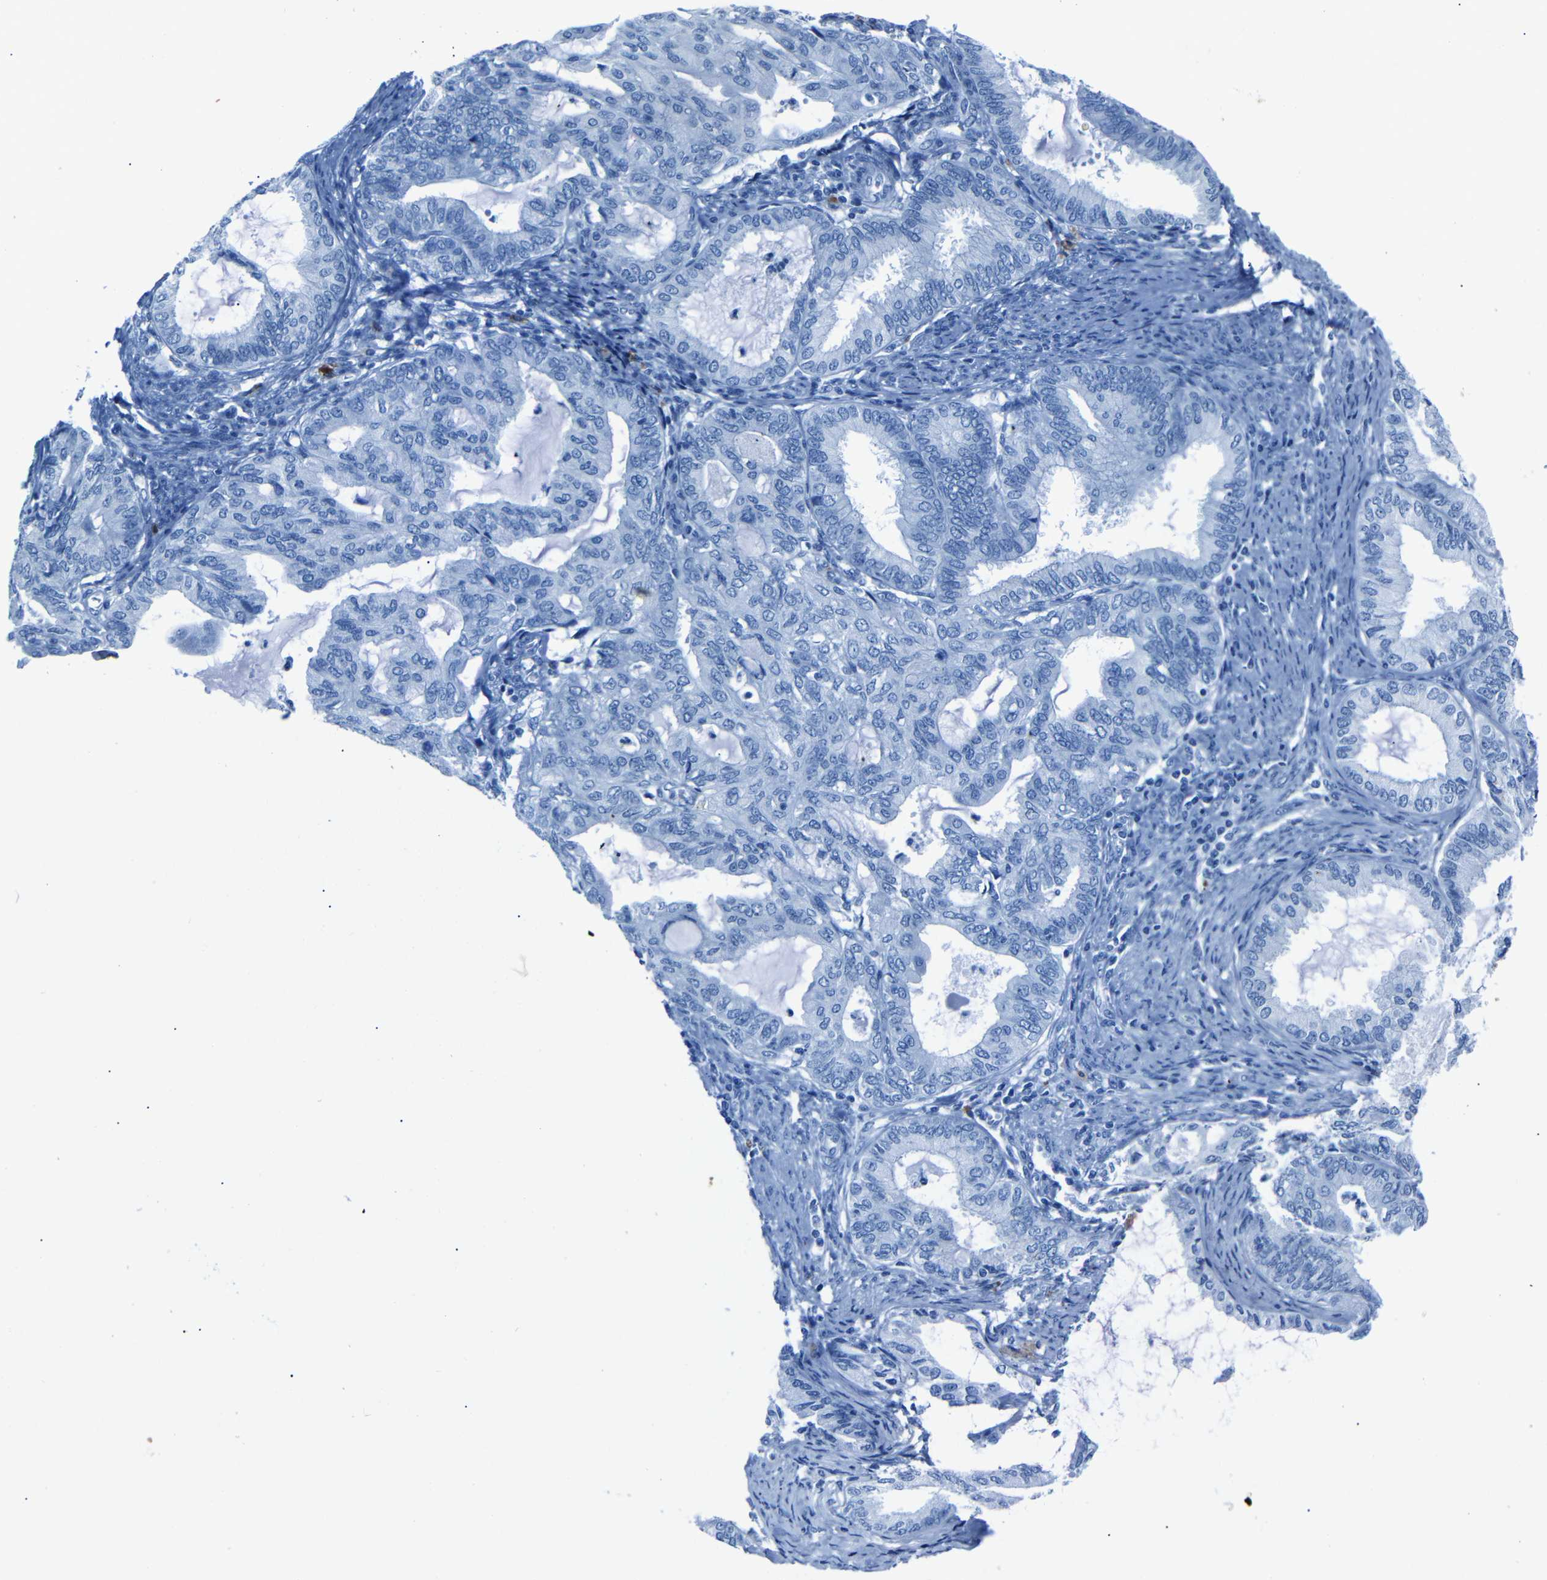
{"staining": {"intensity": "negative", "quantity": "none", "location": "none"}, "tissue": "endometrial cancer", "cell_type": "Tumor cells", "image_type": "cancer", "snomed": [{"axis": "morphology", "description": "Adenocarcinoma, NOS"}, {"axis": "topography", "description": "Endometrium"}], "caption": "Immunohistochemical staining of human adenocarcinoma (endometrial) exhibits no significant staining in tumor cells. (DAB immunohistochemistry, high magnification).", "gene": "CLDN11", "patient": {"sex": "female", "age": 86}}